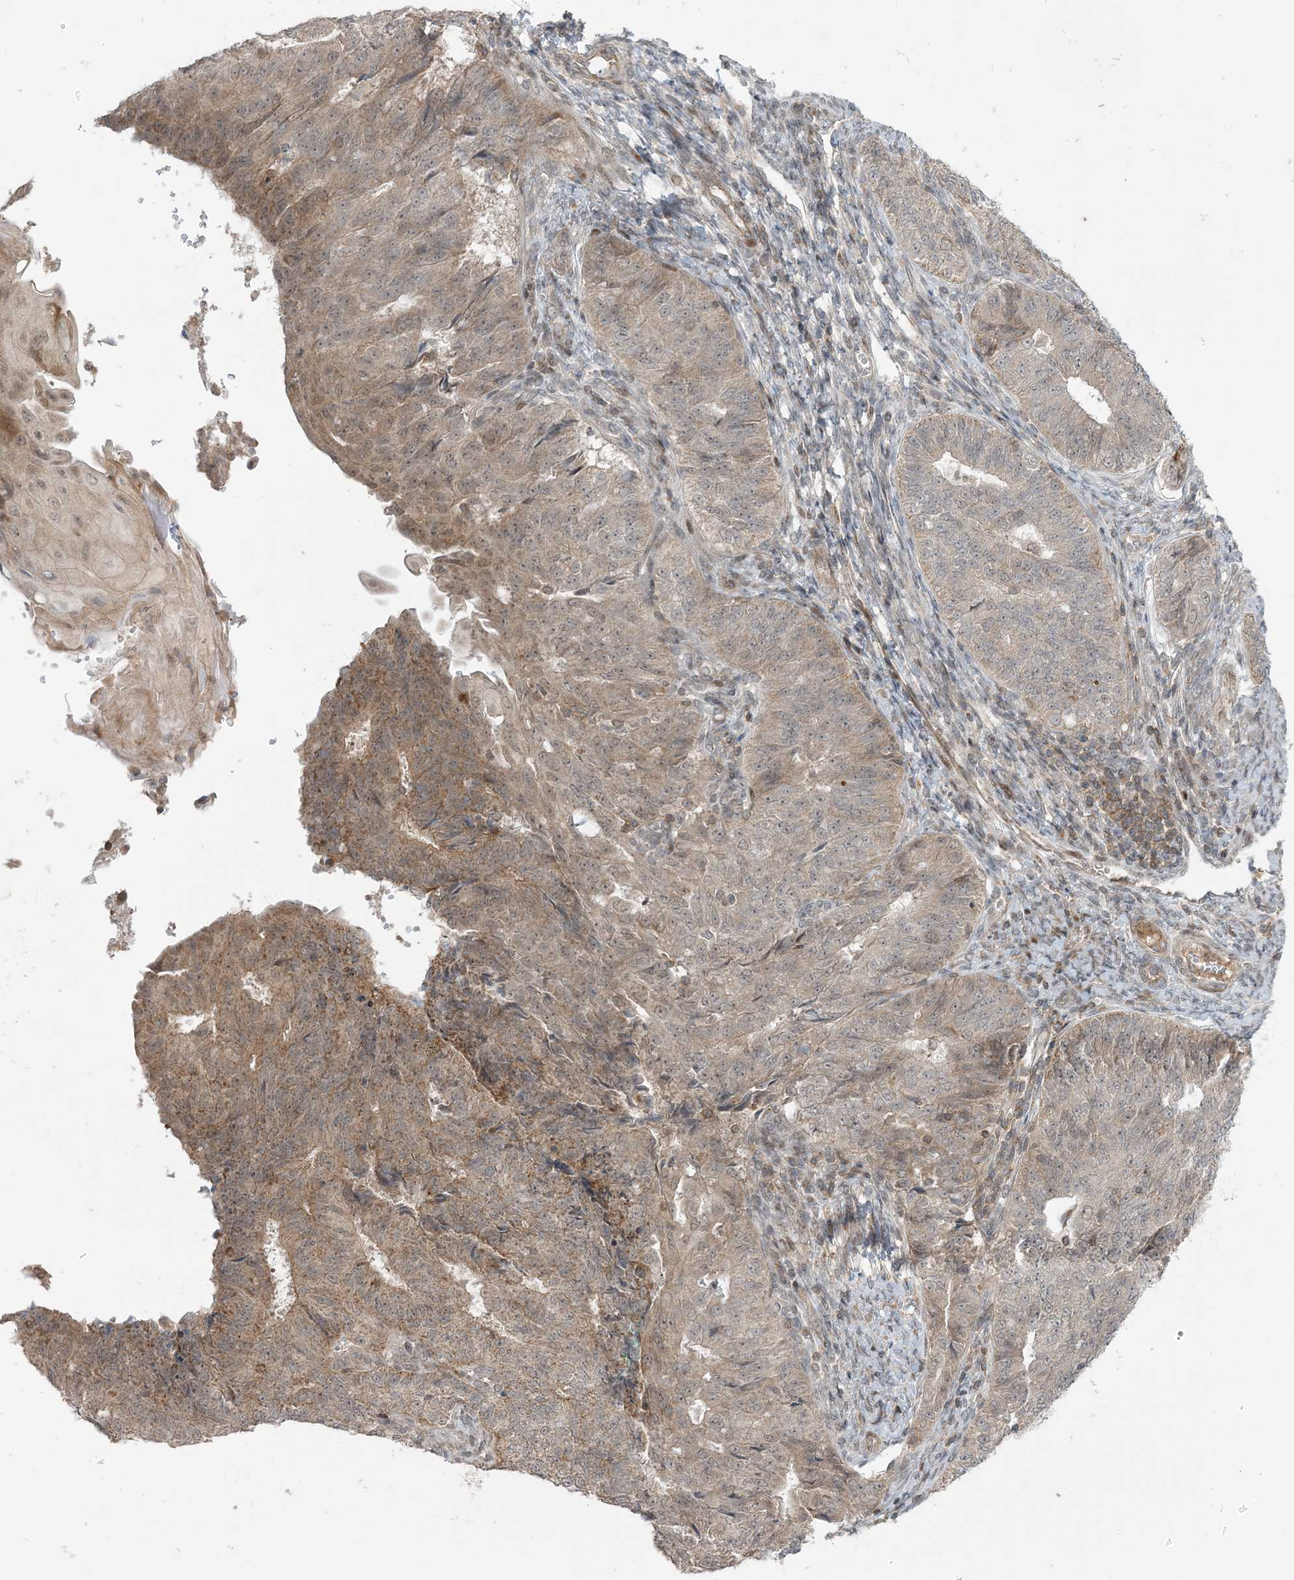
{"staining": {"intensity": "moderate", "quantity": "25%-75%", "location": "cytoplasmic/membranous"}, "tissue": "endometrial cancer", "cell_type": "Tumor cells", "image_type": "cancer", "snomed": [{"axis": "morphology", "description": "Adenocarcinoma, NOS"}, {"axis": "topography", "description": "Endometrium"}], "caption": "Immunohistochemistry (IHC) micrograph of neoplastic tissue: human adenocarcinoma (endometrial) stained using immunohistochemistry reveals medium levels of moderate protein expression localized specifically in the cytoplasmic/membranous of tumor cells, appearing as a cytoplasmic/membranous brown color.", "gene": "PHLDB2", "patient": {"sex": "female", "age": 32}}